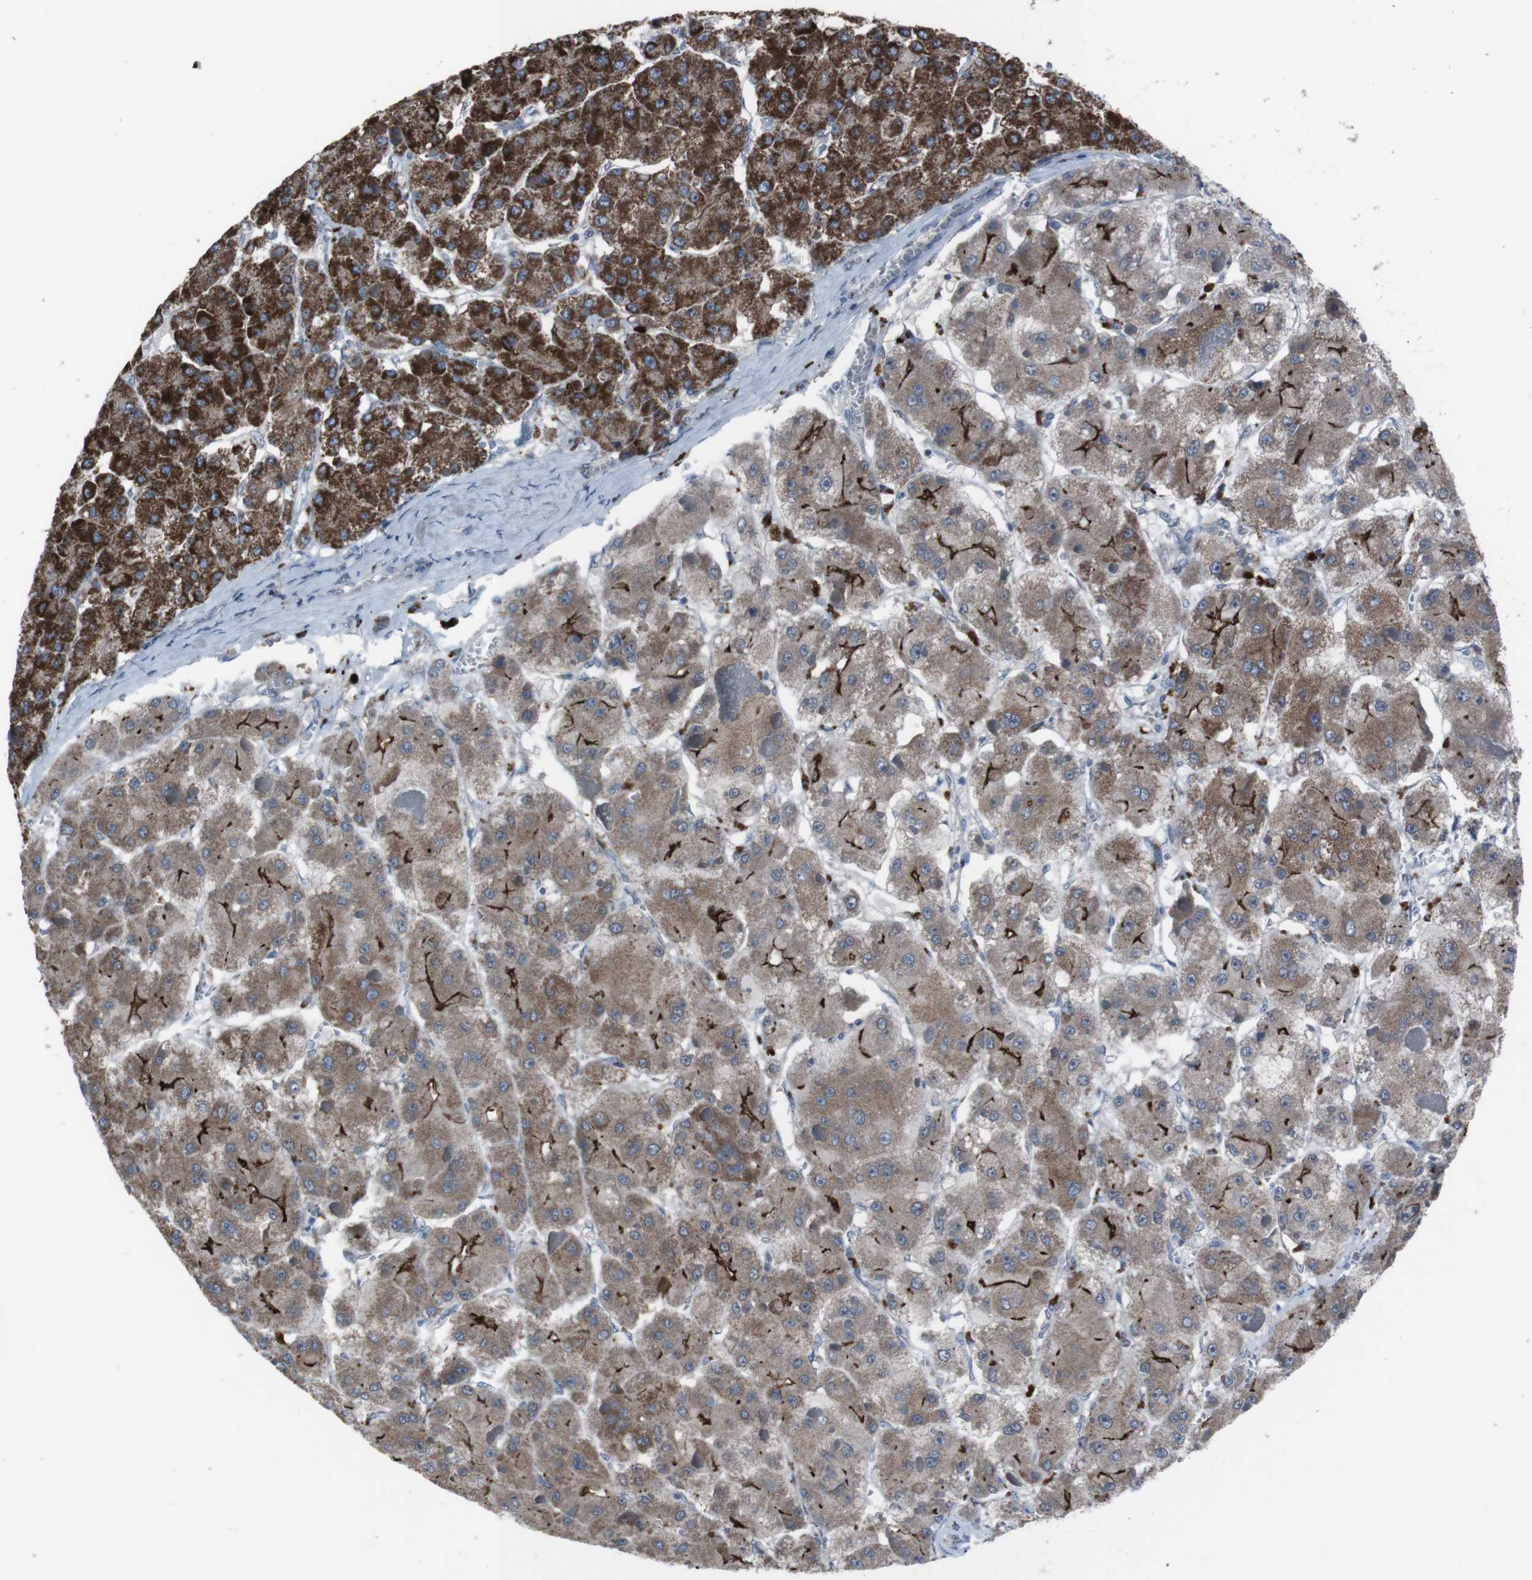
{"staining": {"intensity": "strong", "quantity": ">75%", "location": "cytoplasmic/membranous"}, "tissue": "liver cancer", "cell_type": "Tumor cells", "image_type": "cancer", "snomed": [{"axis": "morphology", "description": "Carcinoma, Hepatocellular, NOS"}, {"axis": "topography", "description": "Liver"}], "caption": "Protein expression analysis of hepatocellular carcinoma (liver) demonstrates strong cytoplasmic/membranous positivity in about >75% of tumor cells. (DAB IHC with brightfield microscopy, high magnification).", "gene": "EFNA5", "patient": {"sex": "female", "age": 73}}